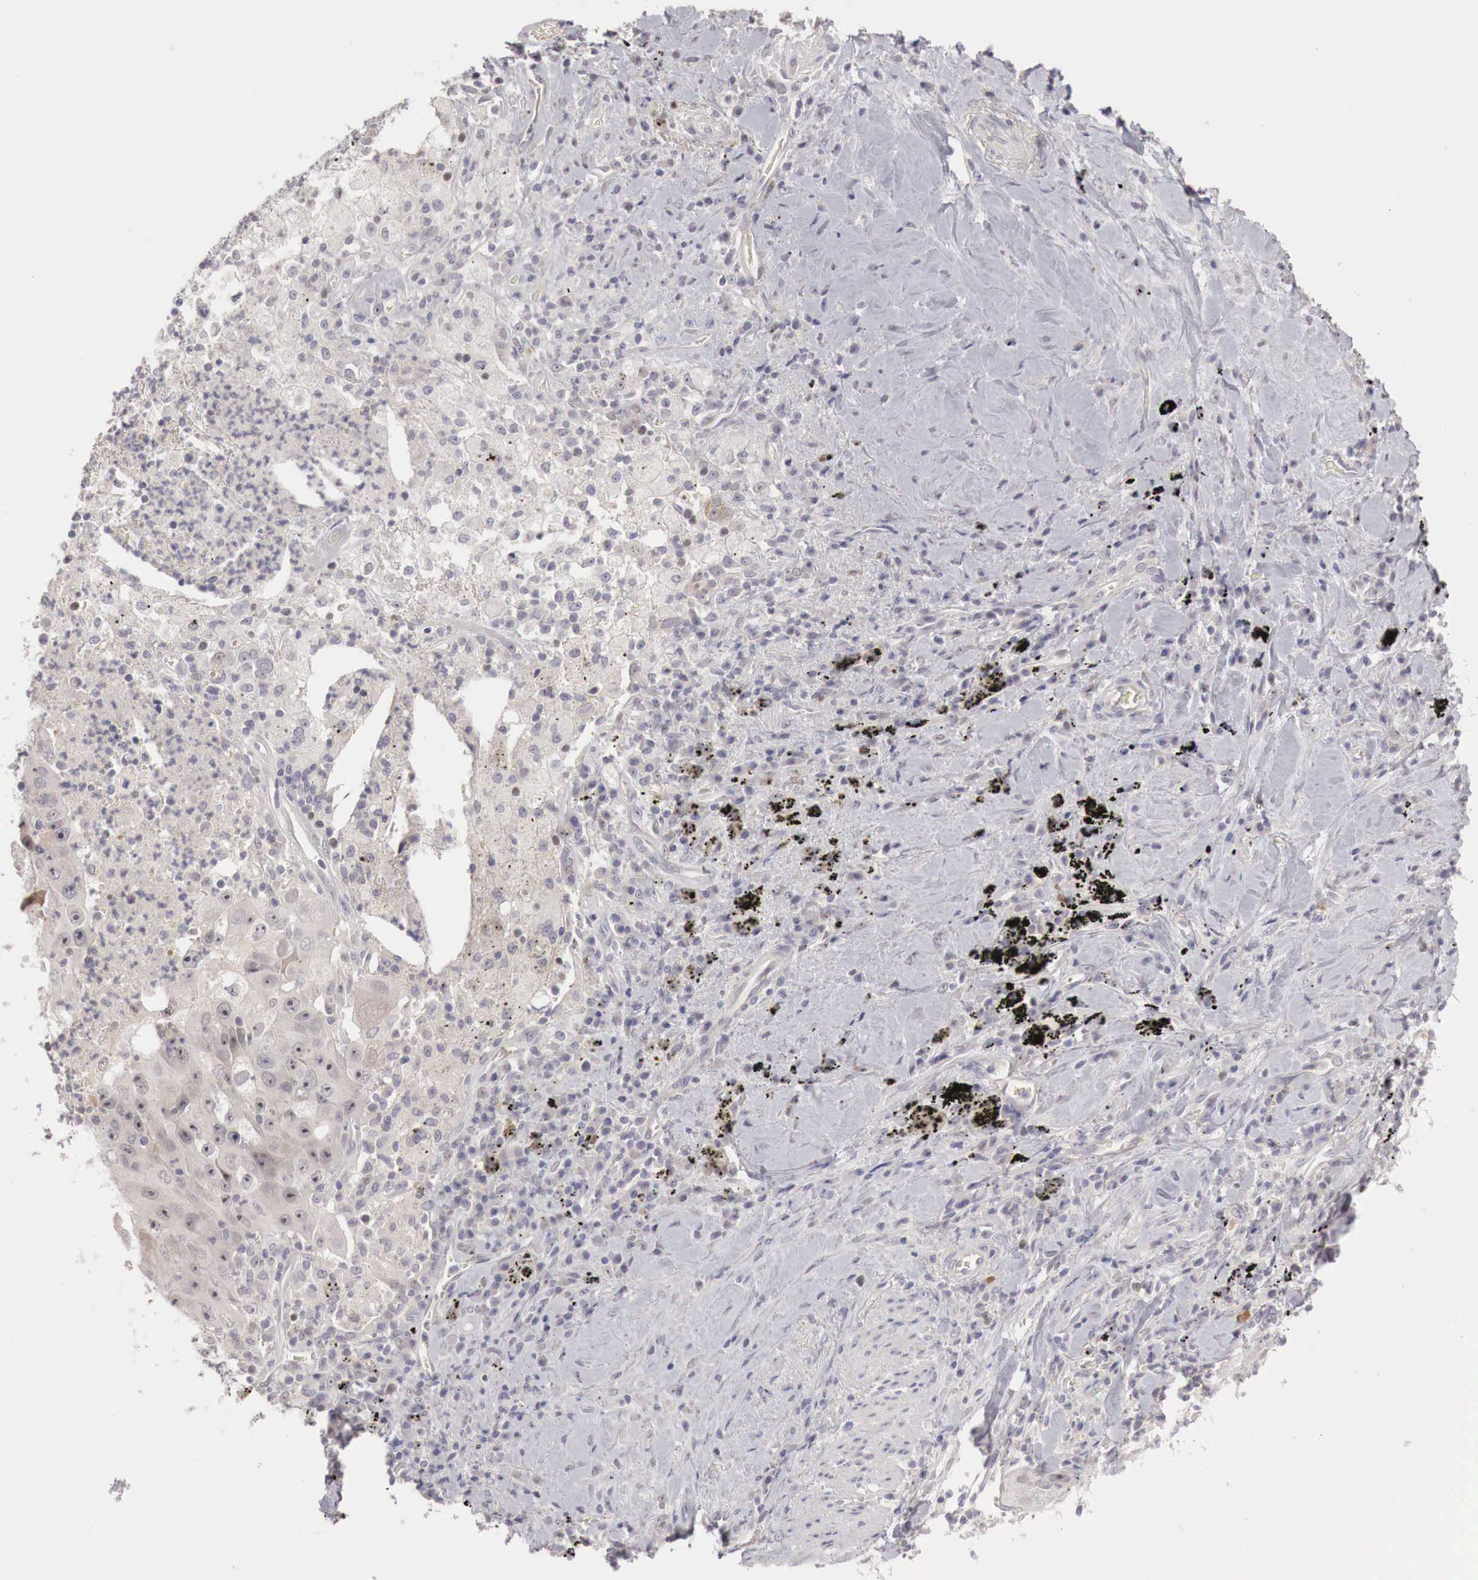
{"staining": {"intensity": "negative", "quantity": "none", "location": "none"}, "tissue": "lung cancer", "cell_type": "Tumor cells", "image_type": "cancer", "snomed": [{"axis": "morphology", "description": "Squamous cell carcinoma, NOS"}, {"axis": "topography", "description": "Lung"}], "caption": "Immunohistochemical staining of human lung cancer (squamous cell carcinoma) shows no significant staining in tumor cells.", "gene": "GATA1", "patient": {"sex": "male", "age": 64}}